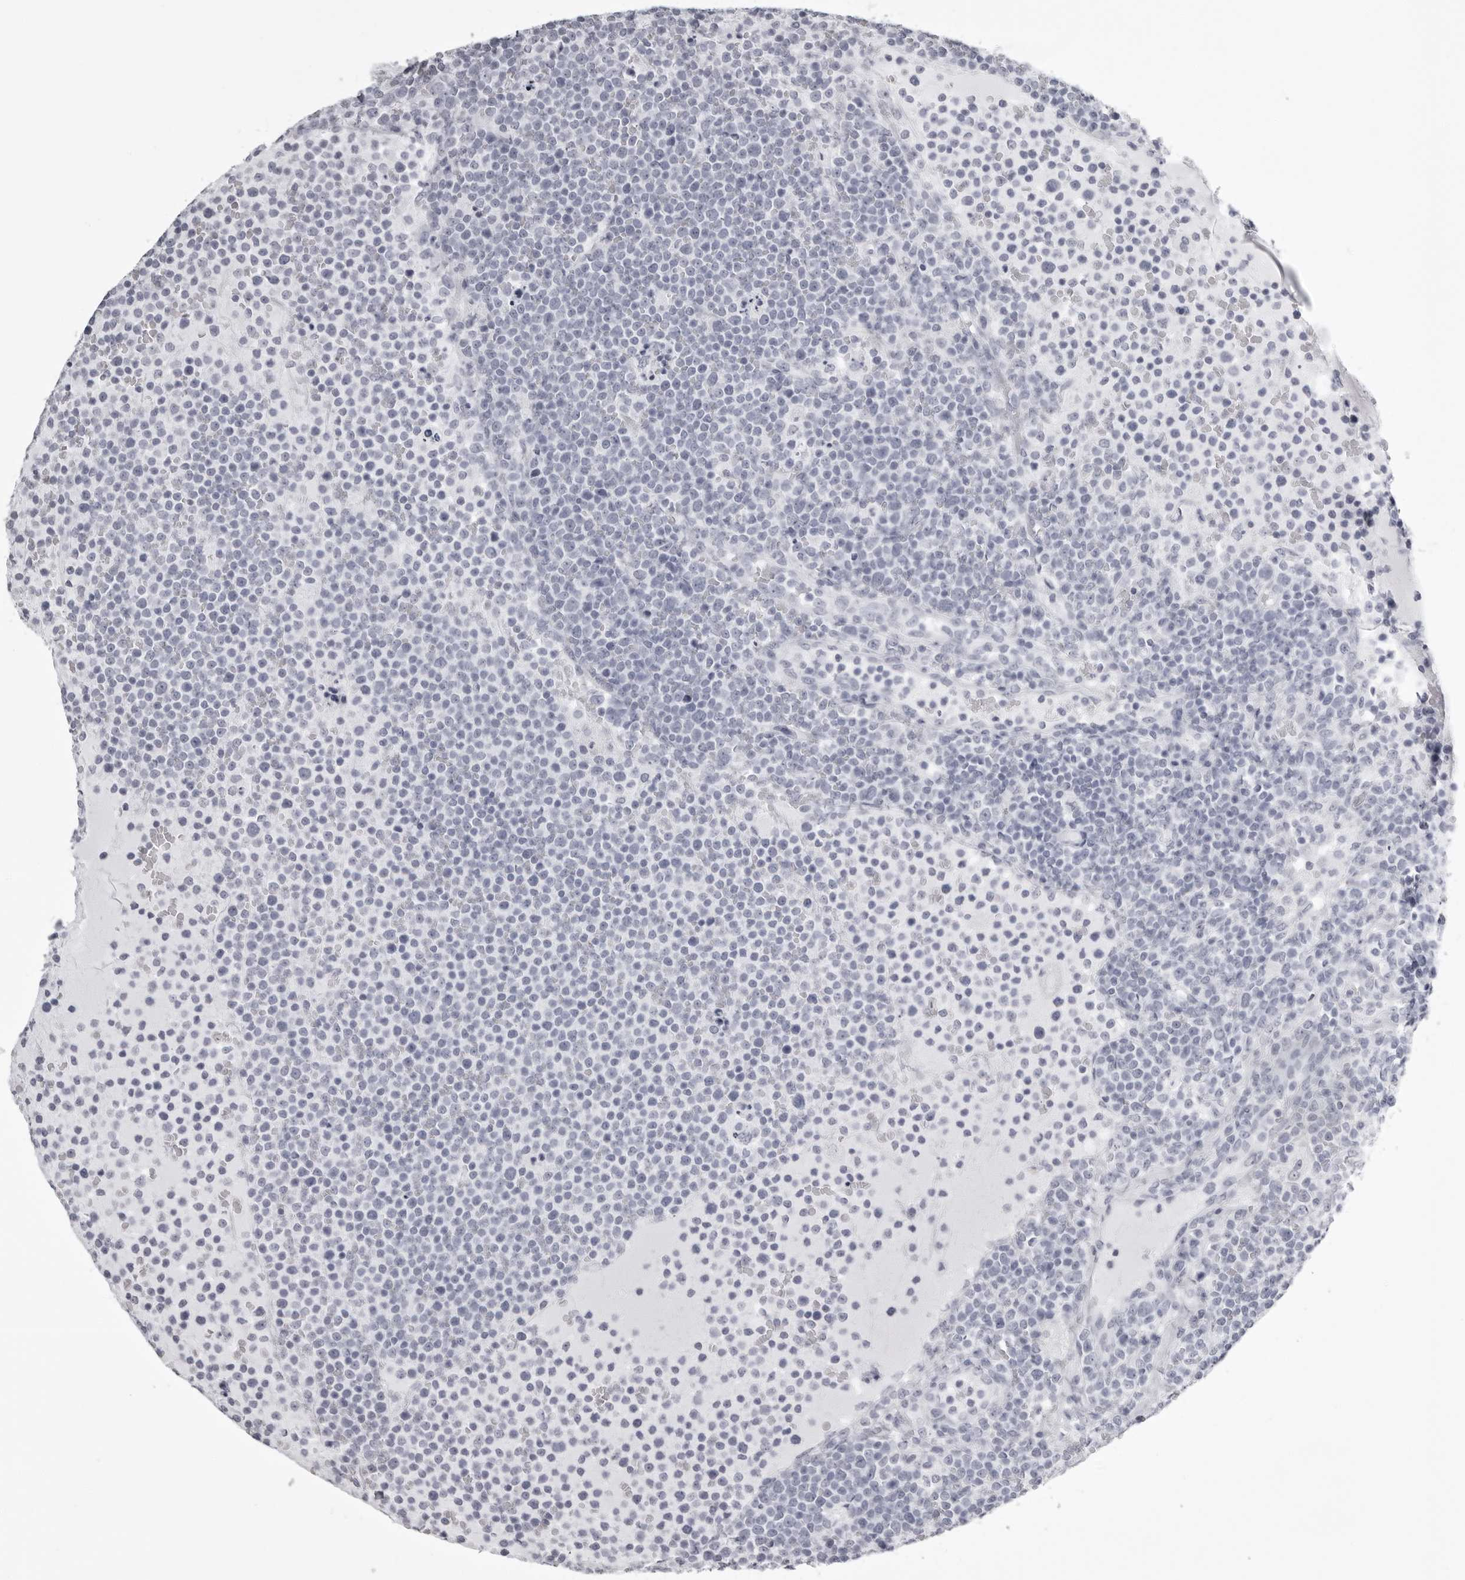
{"staining": {"intensity": "negative", "quantity": "none", "location": "none"}, "tissue": "lymphoma", "cell_type": "Tumor cells", "image_type": "cancer", "snomed": [{"axis": "morphology", "description": "Malignant lymphoma, non-Hodgkin's type, High grade"}, {"axis": "topography", "description": "Lymph node"}], "caption": "Photomicrograph shows no protein expression in tumor cells of lymphoma tissue. (DAB immunohistochemistry (IHC) with hematoxylin counter stain).", "gene": "UROD", "patient": {"sex": "male", "age": 61}}